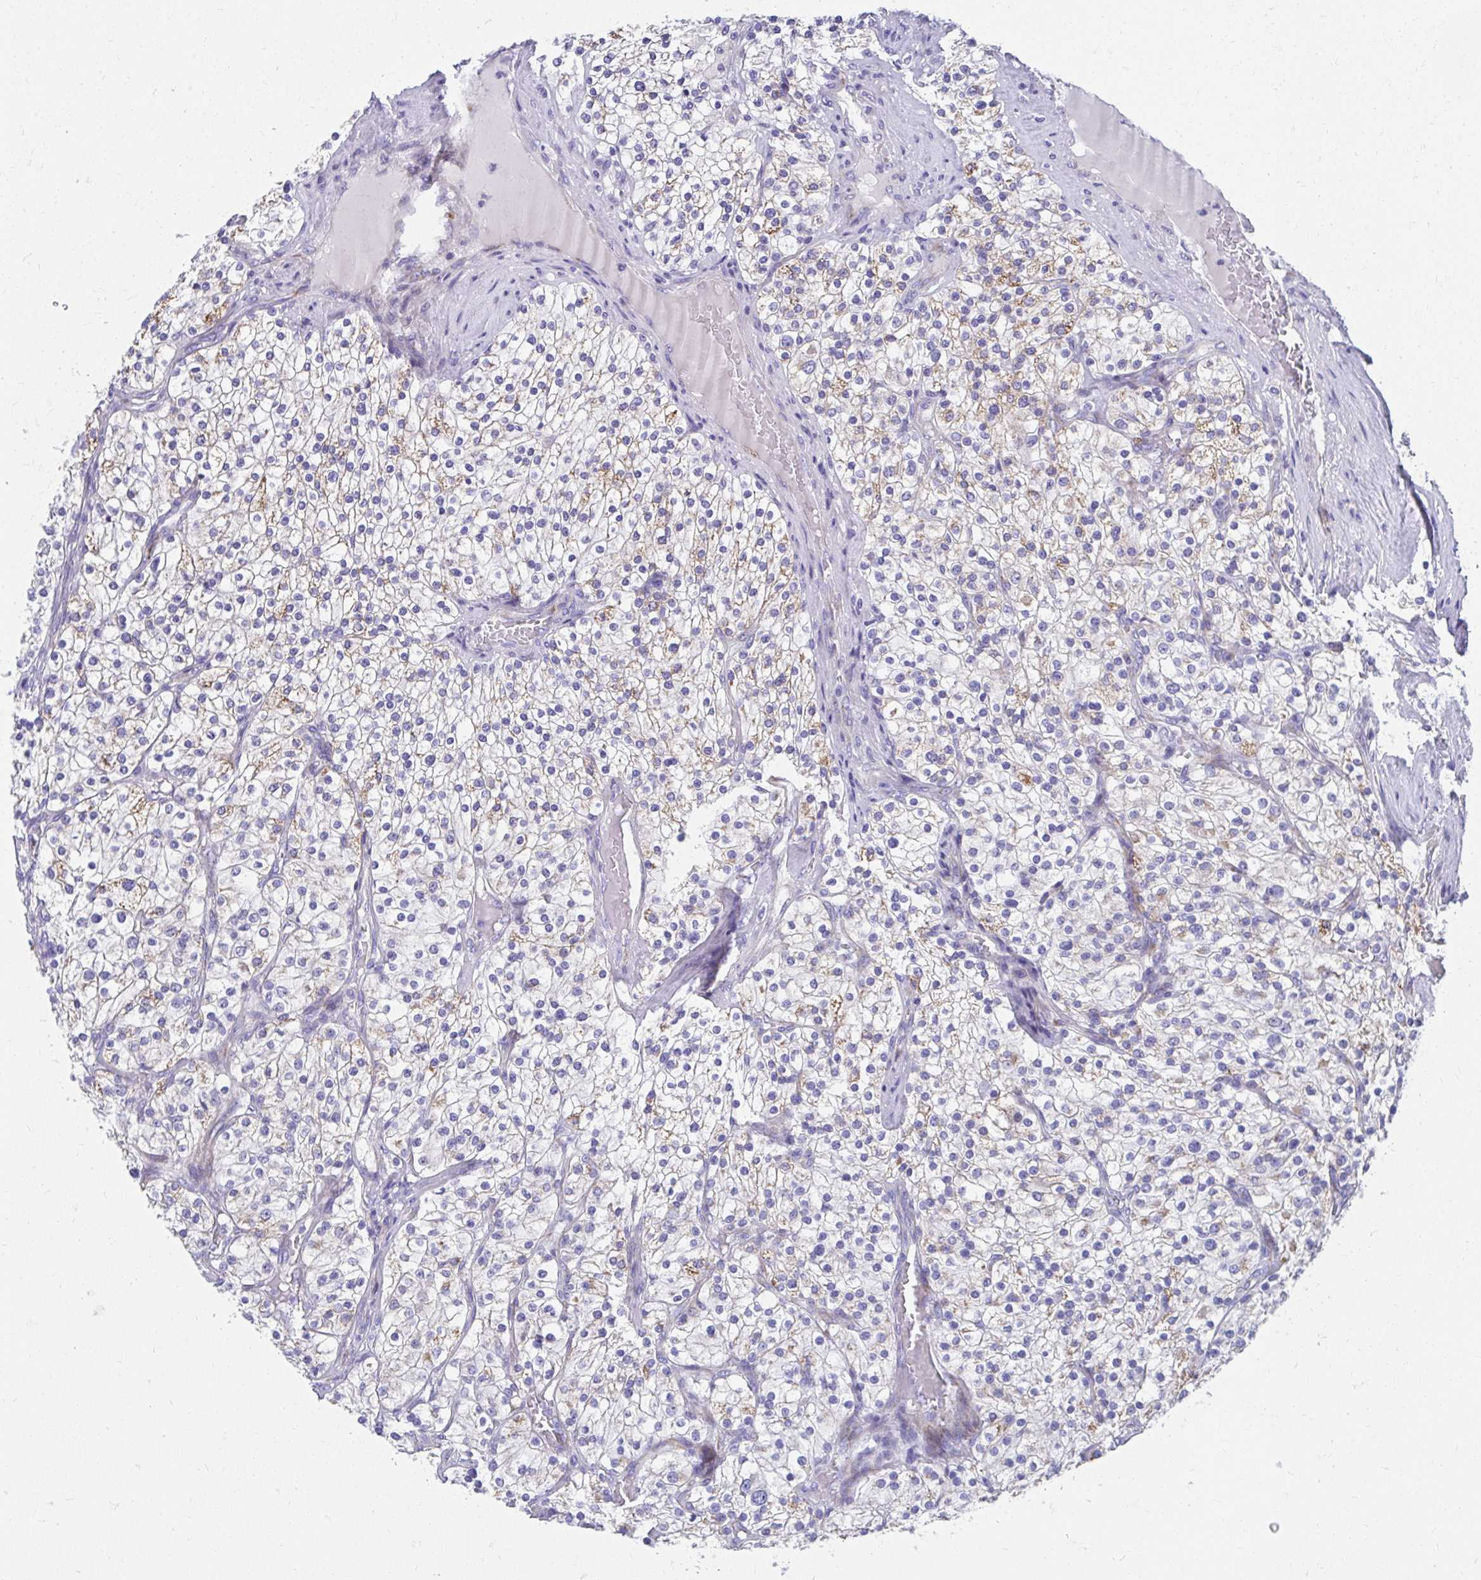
{"staining": {"intensity": "moderate", "quantity": "<25%", "location": "cytoplasmic/membranous"}, "tissue": "renal cancer", "cell_type": "Tumor cells", "image_type": "cancer", "snomed": [{"axis": "morphology", "description": "Adenocarcinoma, NOS"}, {"axis": "topography", "description": "Kidney"}], "caption": "An image of renal cancer (adenocarcinoma) stained for a protein displays moderate cytoplasmic/membranous brown staining in tumor cells.", "gene": "IL37", "patient": {"sex": "male", "age": 80}}